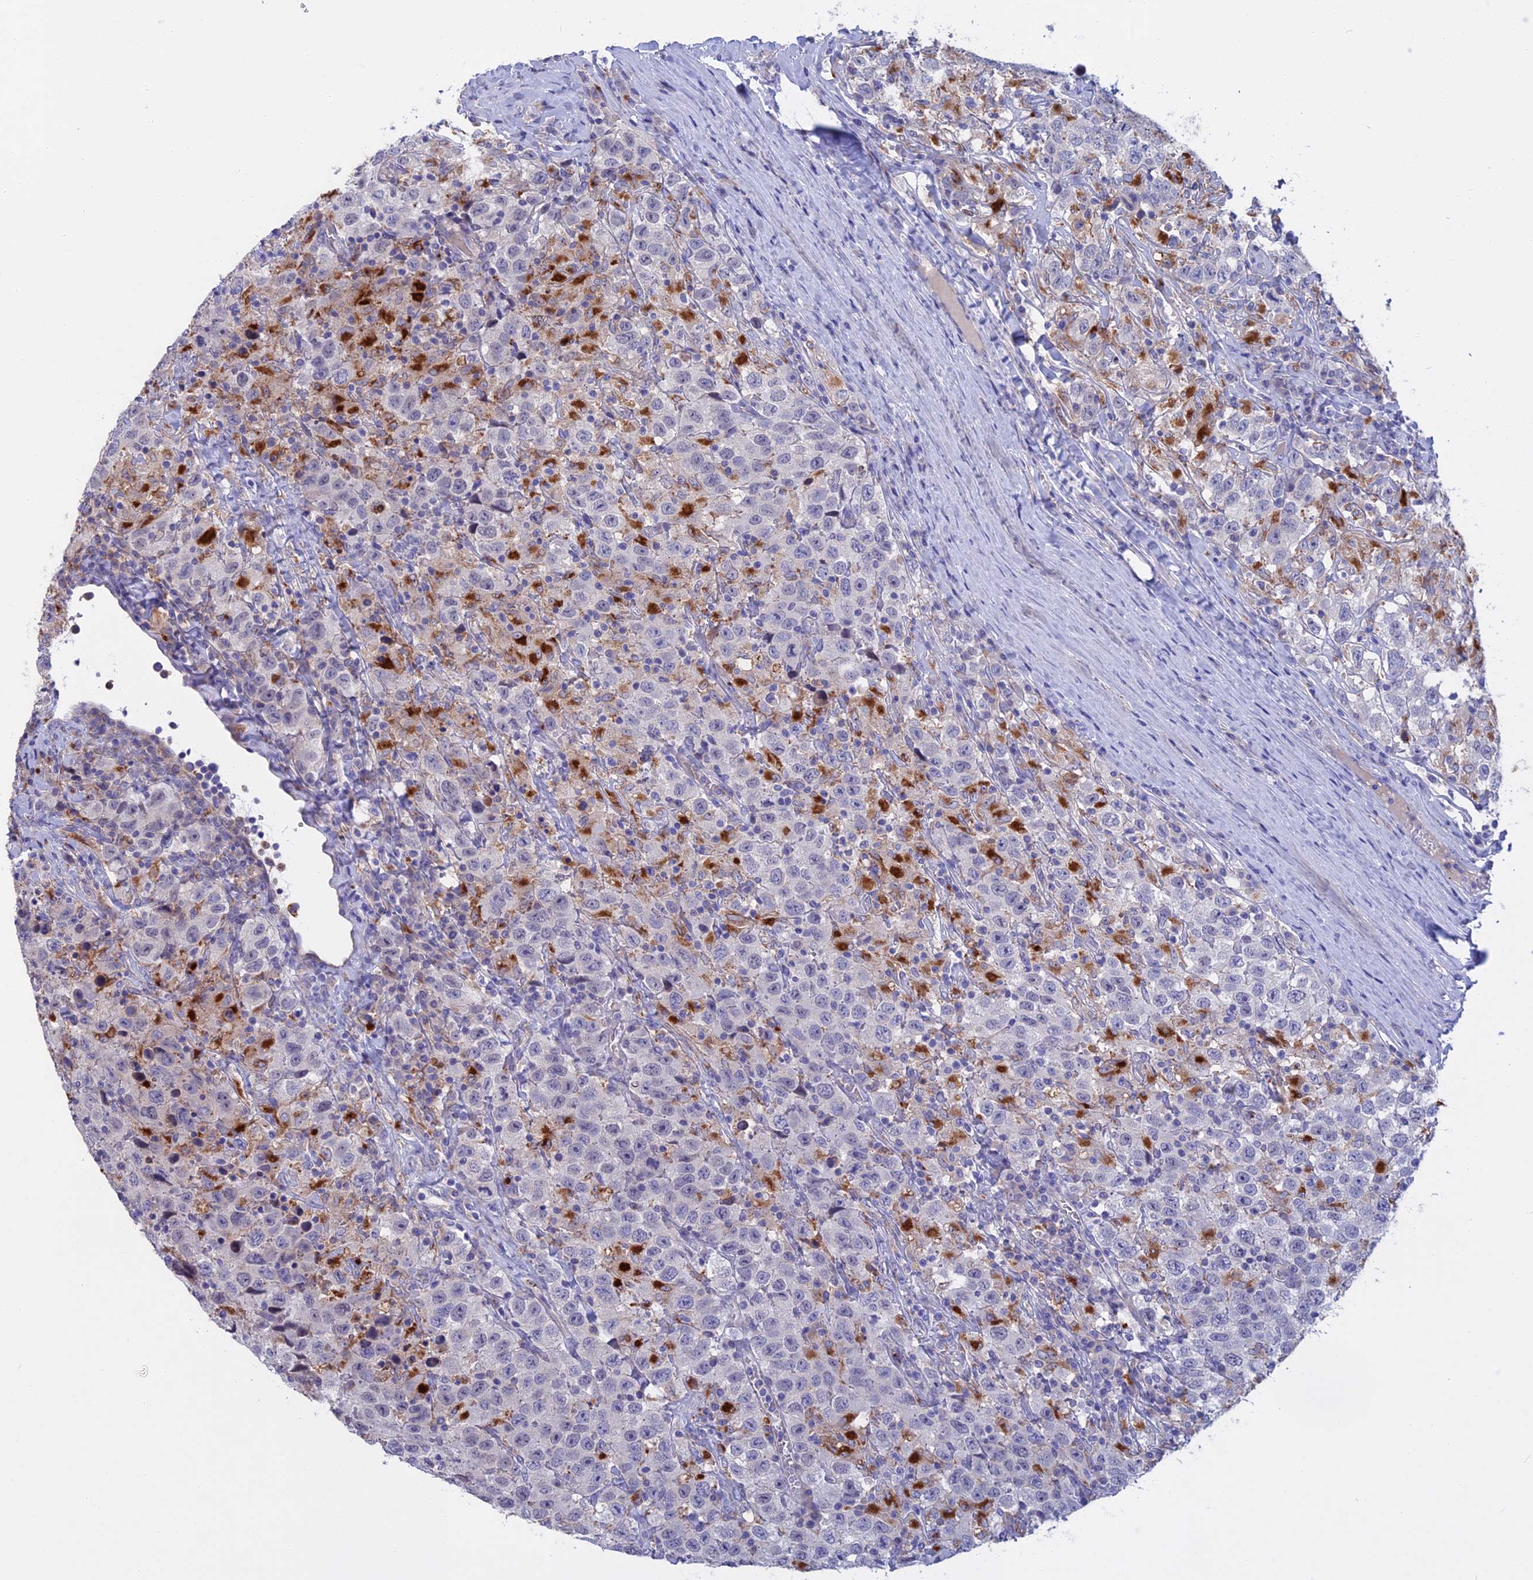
{"staining": {"intensity": "negative", "quantity": "none", "location": "none"}, "tissue": "testis cancer", "cell_type": "Tumor cells", "image_type": "cancer", "snomed": [{"axis": "morphology", "description": "Seminoma, NOS"}, {"axis": "topography", "description": "Testis"}], "caption": "Immunohistochemistry (IHC) of testis seminoma demonstrates no positivity in tumor cells.", "gene": "SLC2A6", "patient": {"sex": "male", "age": 41}}